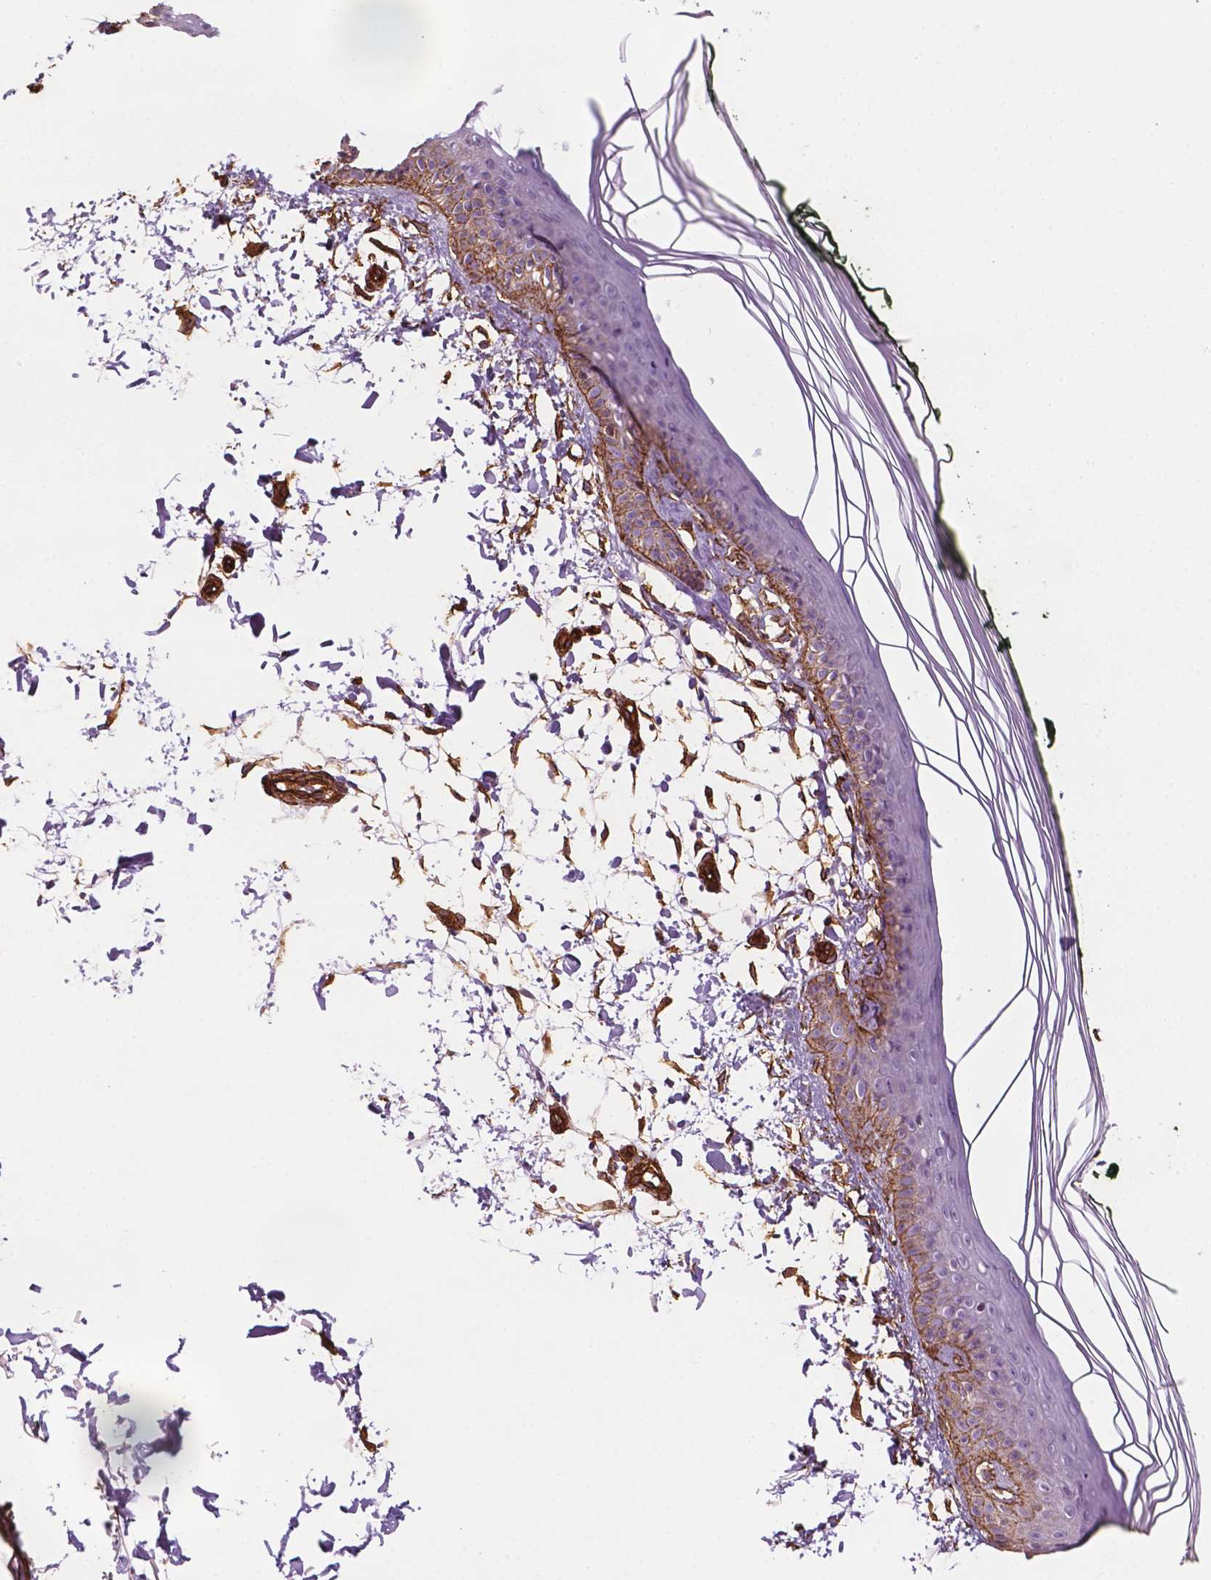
{"staining": {"intensity": "strong", "quantity": "25%-75%", "location": "cytoplasmic/membranous,nuclear"}, "tissue": "skin", "cell_type": "Fibroblasts", "image_type": "normal", "snomed": [{"axis": "morphology", "description": "Normal tissue, NOS"}, {"axis": "topography", "description": "Skin"}], "caption": "Strong cytoplasmic/membranous,nuclear positivity for a protein is present in approximately 25%-75% of fibroblasts of benign skin using immunohistochemistry (IHC).", "gene": "EGFL8", "patient": {"sex": "female", "age": 62}}